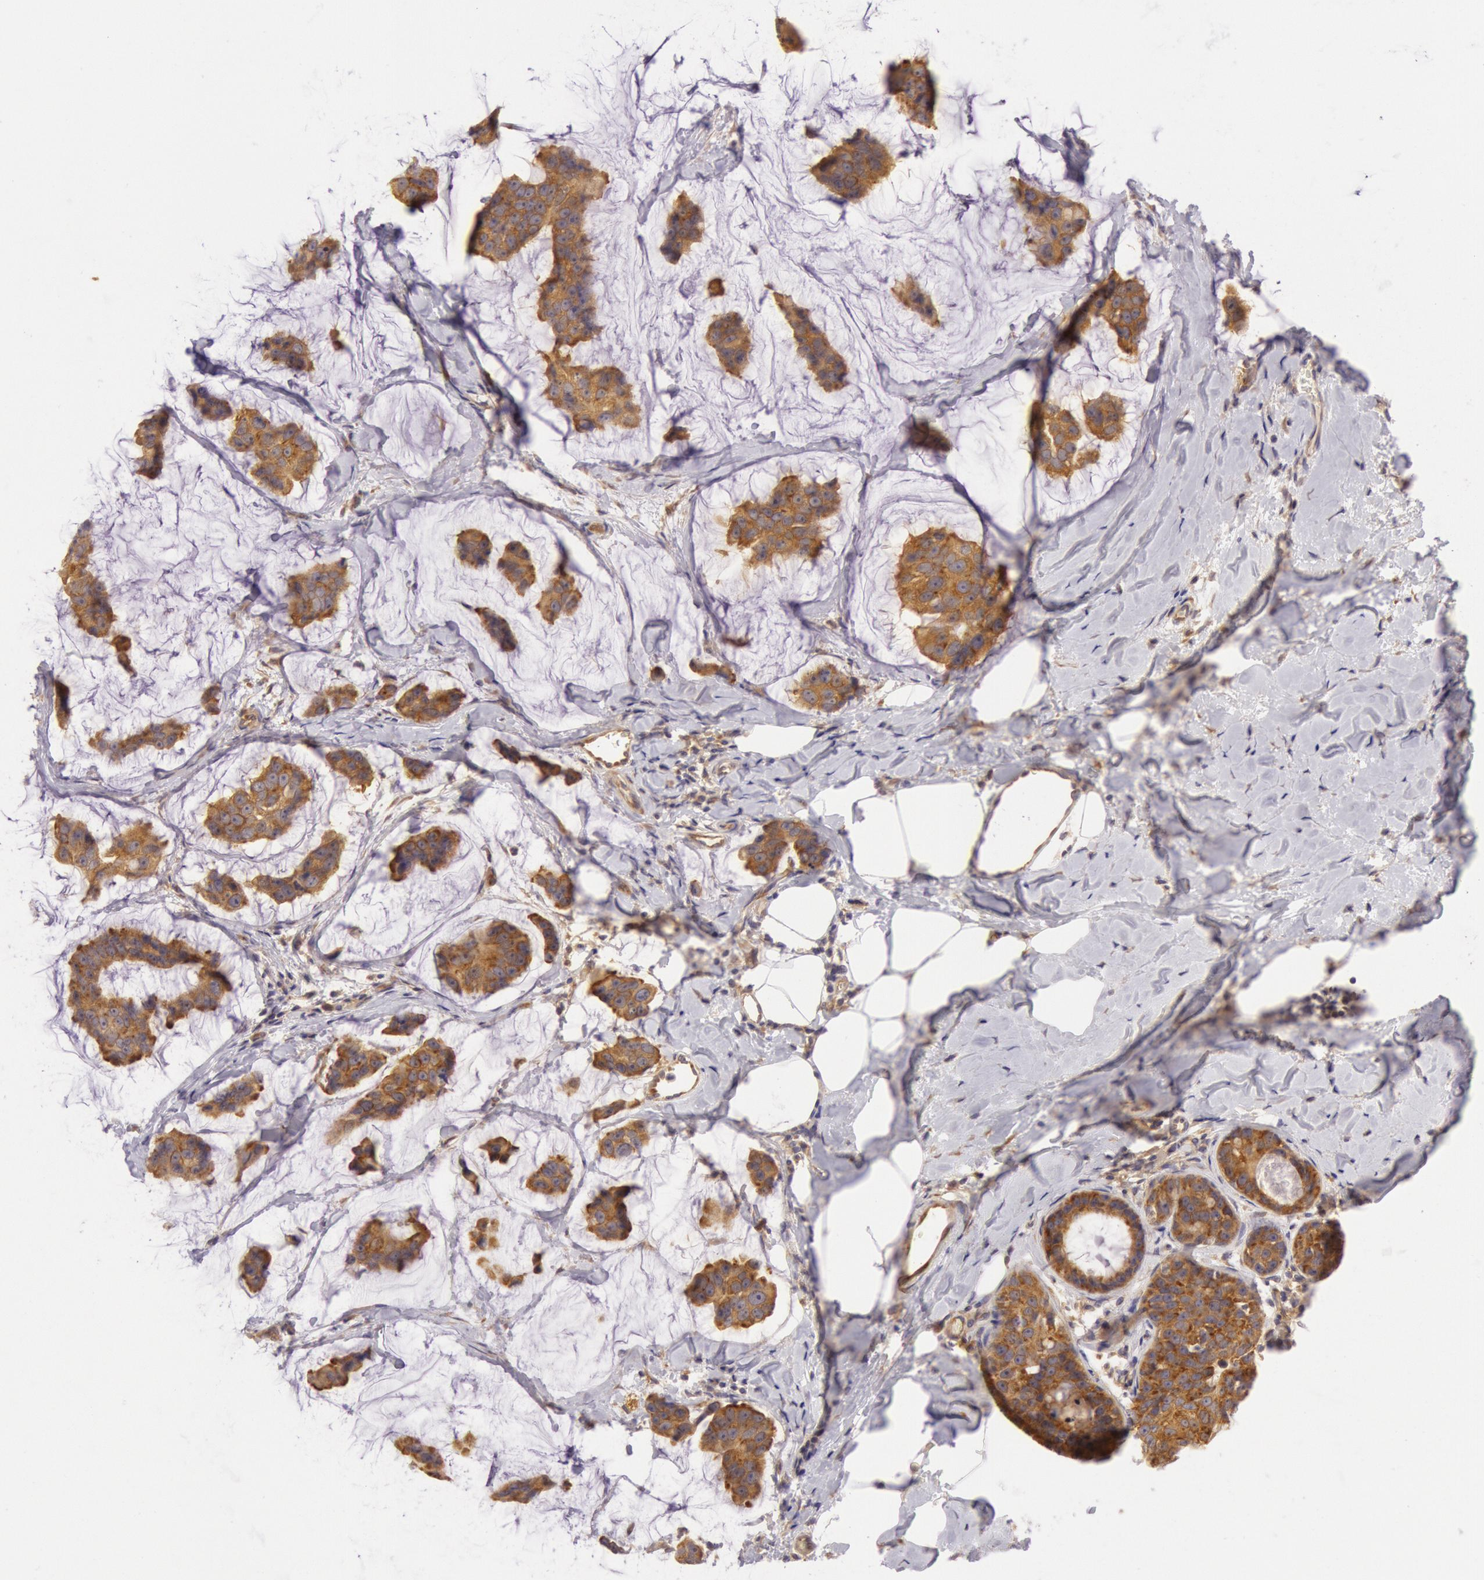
{"staining": {"intensity": "moderate", "quantity": ">75%", "location": "cytoplasmic/membranous"}, "tissue": "breast cancer", "cell_type": "Tumor cells", "image_type": "cancer", "snomed": [{"axis": "morphology", "description": "Normal tissue, NOS"}, {"axis": "morphology", "description": "Duct carcinoma"}, {"axis": "topography", "description": "Breast"}], "caption": "Protein expression by immunohistochemistry (IHC) reveals moderate cytoplasmic/membranous positivity in approximately >75% of tumor cells in breast invasive ductal carcinoma.", "gene": "CHUK", "patient": {"sex": "female", "age": 50}}